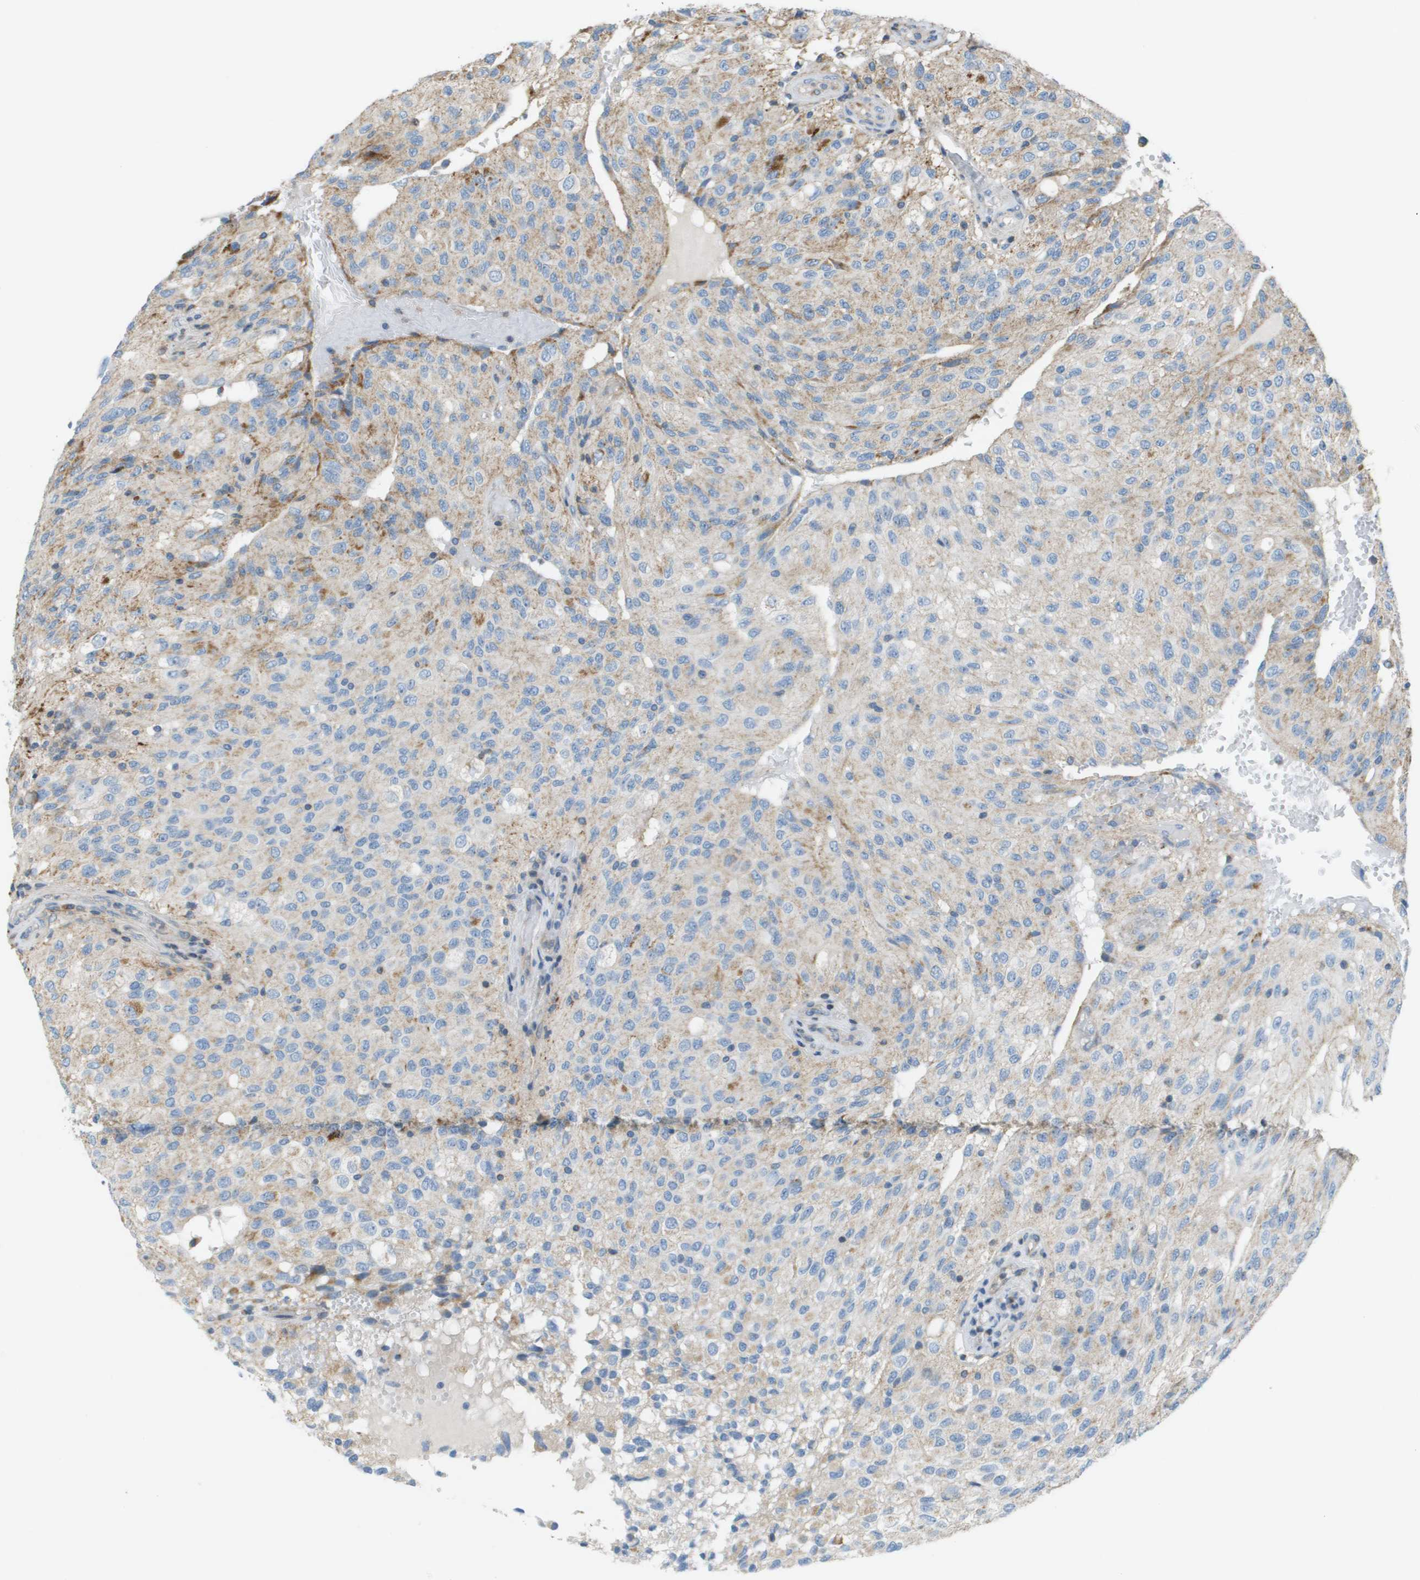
{"staining": {"intensity": "weak", "quantity": "<25%", "location": "cytoplasmic/membranous"}, "tissue": "glioma", "cell_type": "Tumor cells", "image_type": "cancer", "snomed": [{"axis": "morphology", "description": "Glioma, malignant, High grade"}, {"axis": "topography", "description": "Brain"}], "caption": "High magnification brightfield microscopy of glioma stained with DAB (3,3'-diaminobenzidine) (brown) and counterstained with hematoxylin (blue): tumor cells show no significant staining. (DAB immunohistochemistry (IHC) with hematoxylin counter stain).", "gene": "GALNT6", "patient": {"sex": "male", "age": 32}}